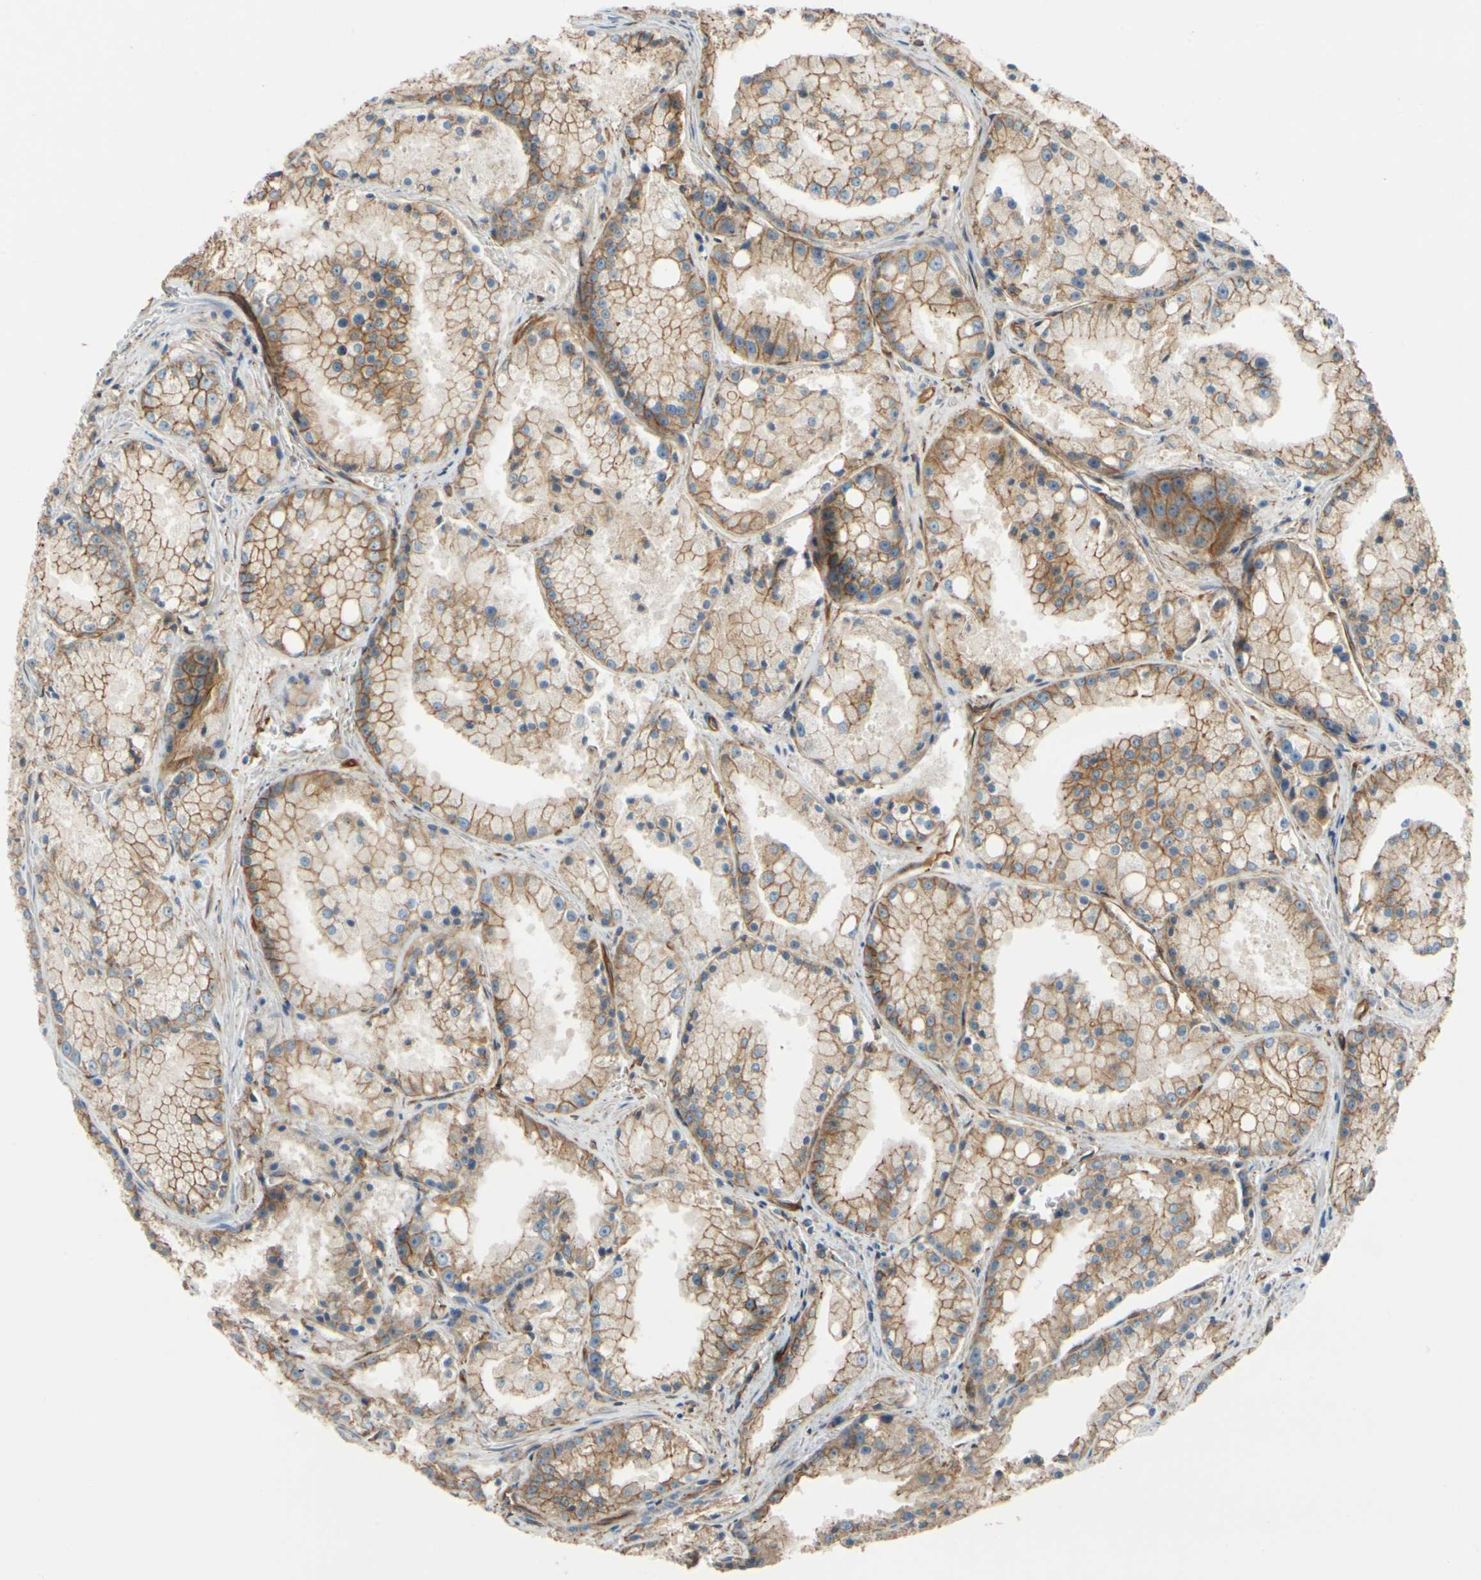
{"staining": {"intensity": "weak", "quantity": "25%-75%", "location": "cytoplasmic/membranous"}, "tissue": "prostate cancer", "cell_type": "Tumor cells", "image_type": "cancer", "snomed": [{"axis": "morphology", "description": "Adenocarcinoma, Low grade"}, {"axis": "topography", "description": "Prostate"}], "caption": "A brown stain highlights weak cytoplasmic/membranous positivity of a protein in adenocarcinoma (low-grade) (prostate) tumor cells.", "gene": "SPTAN1", "patient": {"sex": "male", "age": 64}}